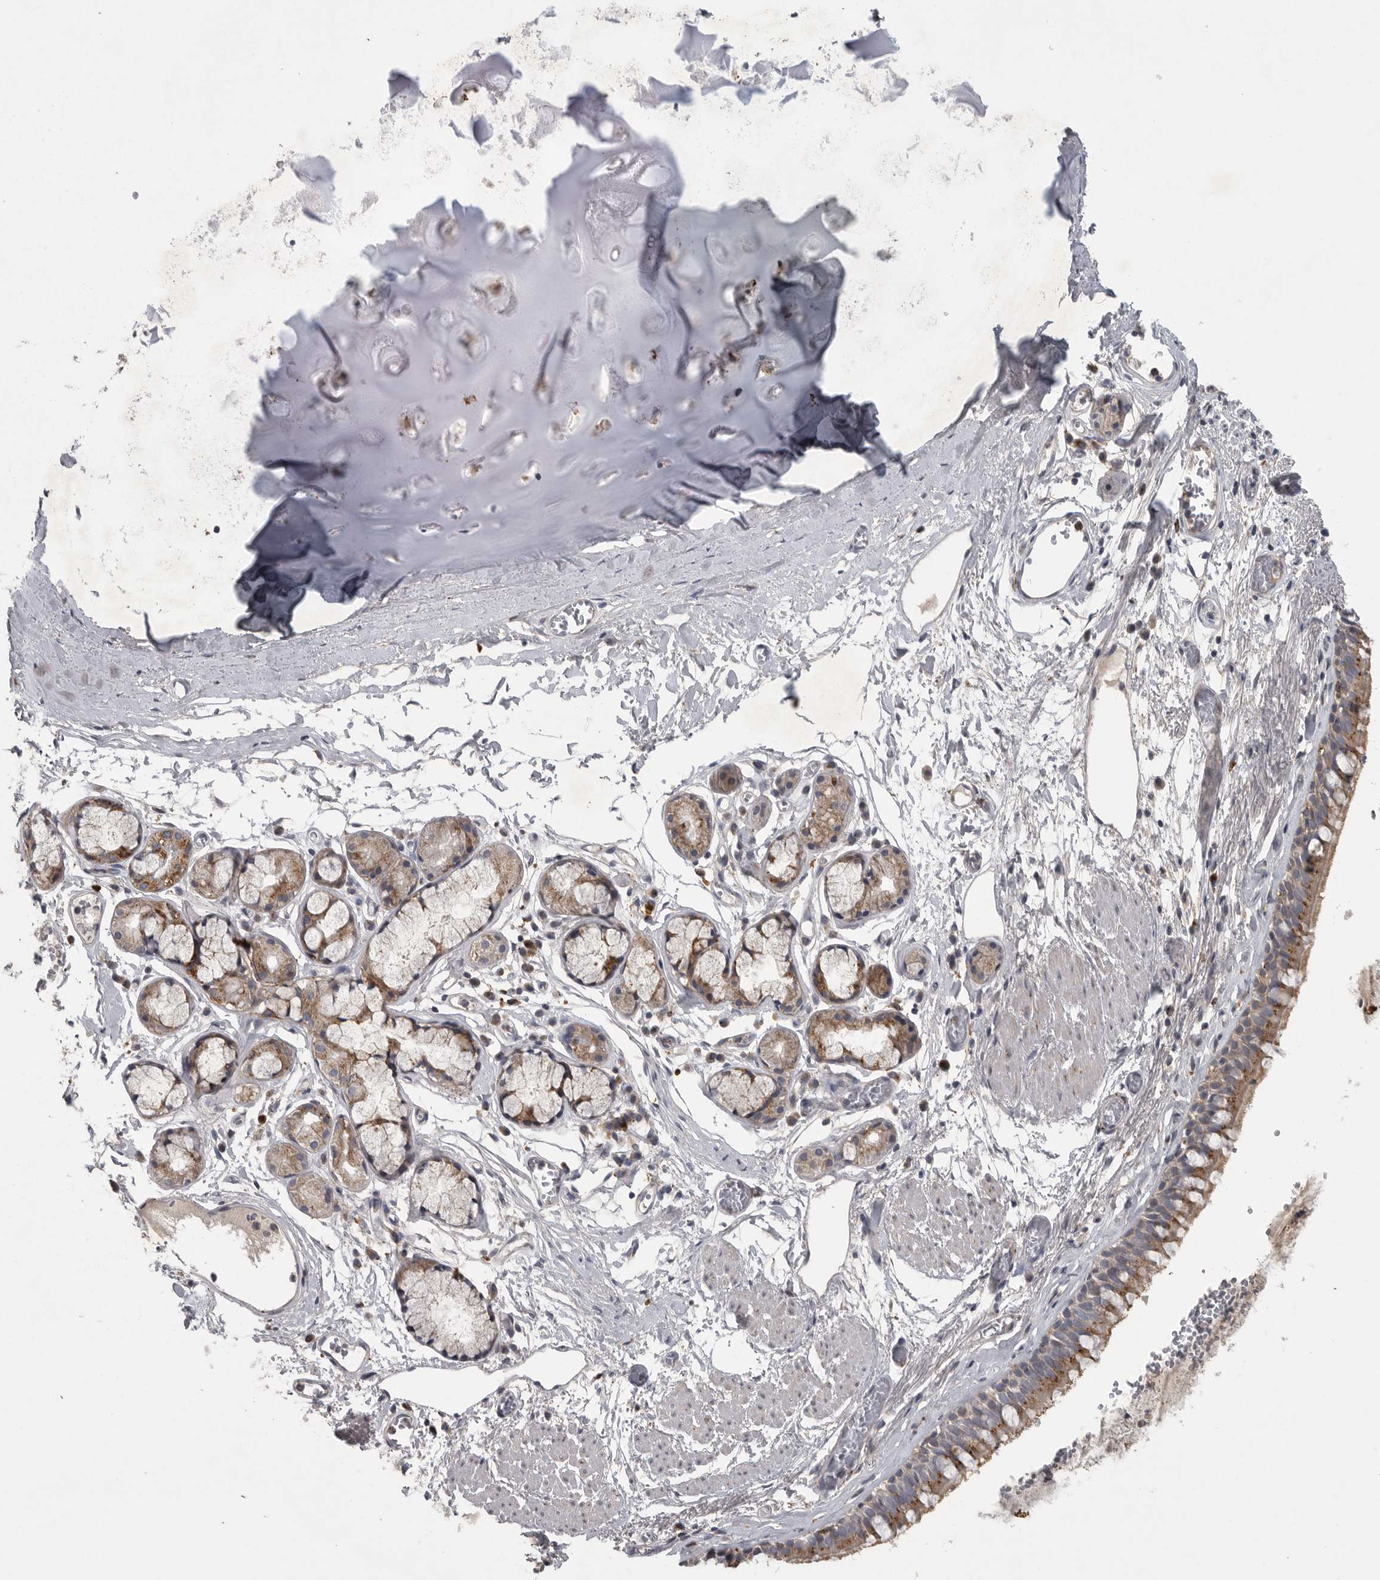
{"staining": {"intensity": "moderate", "quantity": ">75%", "location": "cytoplasmic/membranous"}, "tissue": "bronchus", "cell_type": "Respiratory epithelial cells", "image_type": "normal", "snomed": [{"axis": "morphology", "description": "Normal tissue, NOS"}, {"axis": "topography", "description": "Bronchus"}, {"axis": "topography", "description": "Lung"}], "caption": "Respiratory epithelial cells demonstrate medium levels of moderate cytoplasmic/membranous positivity in about >75% of cells in benign human bronchus. Immunohistochemistry stains the protein in brown and the nuclei are stained blue.", "gene": "LAMTOR3", "patient": {"sex": "male", "age": 56}}